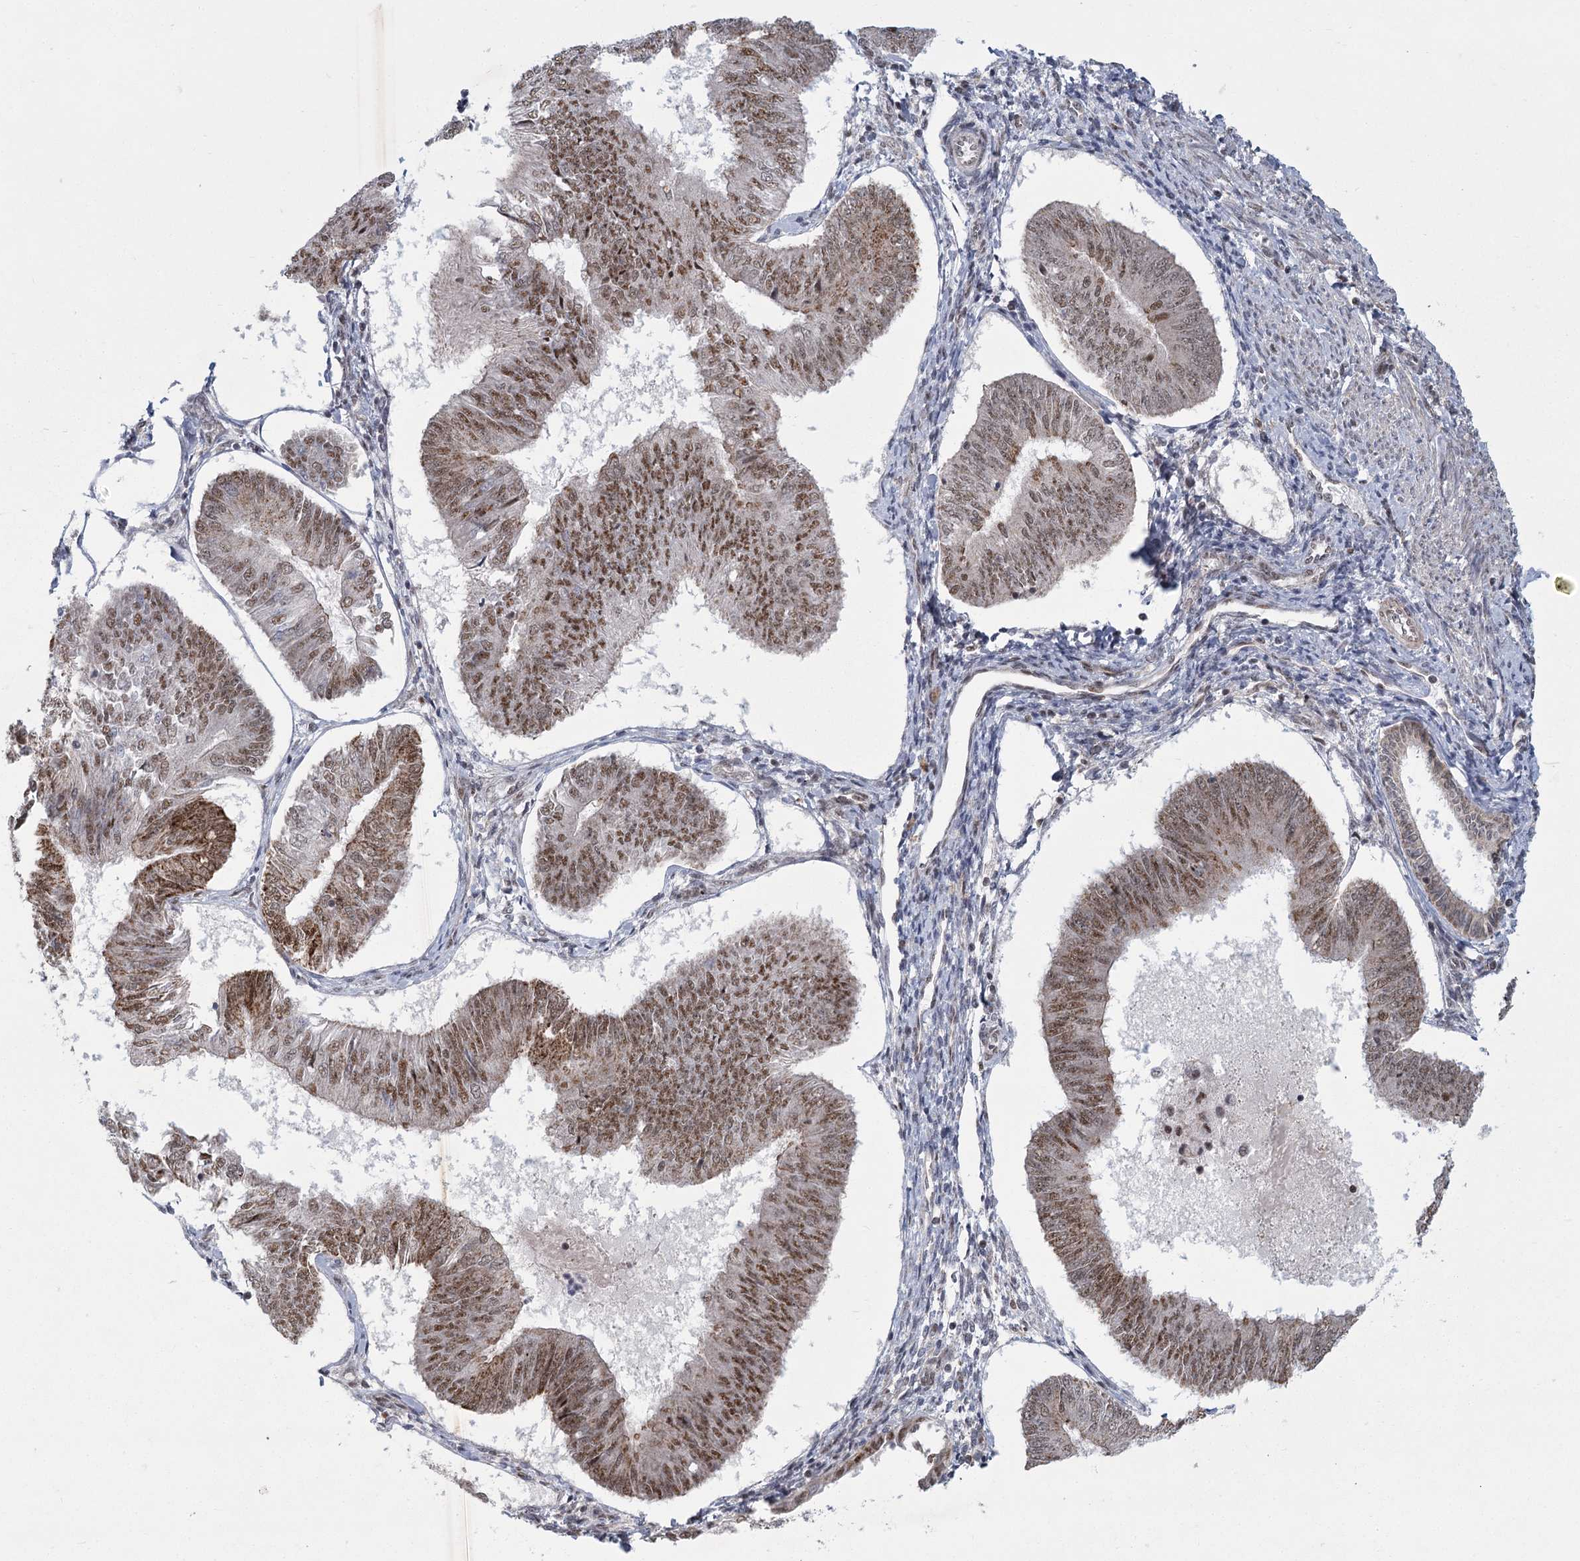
{"staining": {"intensity": "moderate", "quantity": ">75%", "location": "cytoplasmic/membranous,nuclear"}, "tissue": "endometrial cancer", "cell_type": "Tumor cells", "image_type": "cancer", "snomed": [{"axis": "morphology", "description": "Adenocarcinoma, NOS"}, {"axis": "topography", "description": "Endometrium"}], "caption": "IHC (DAB (3,3'-diaminobenzidine)) staining of human endometrial adenocarcinoma shows moderate cytoplasmic/membranous and nuclear protein positivity in about >75% of tumor cells.", "gene": "CIB4", "patient": {"sex": "female", "age": 58}}